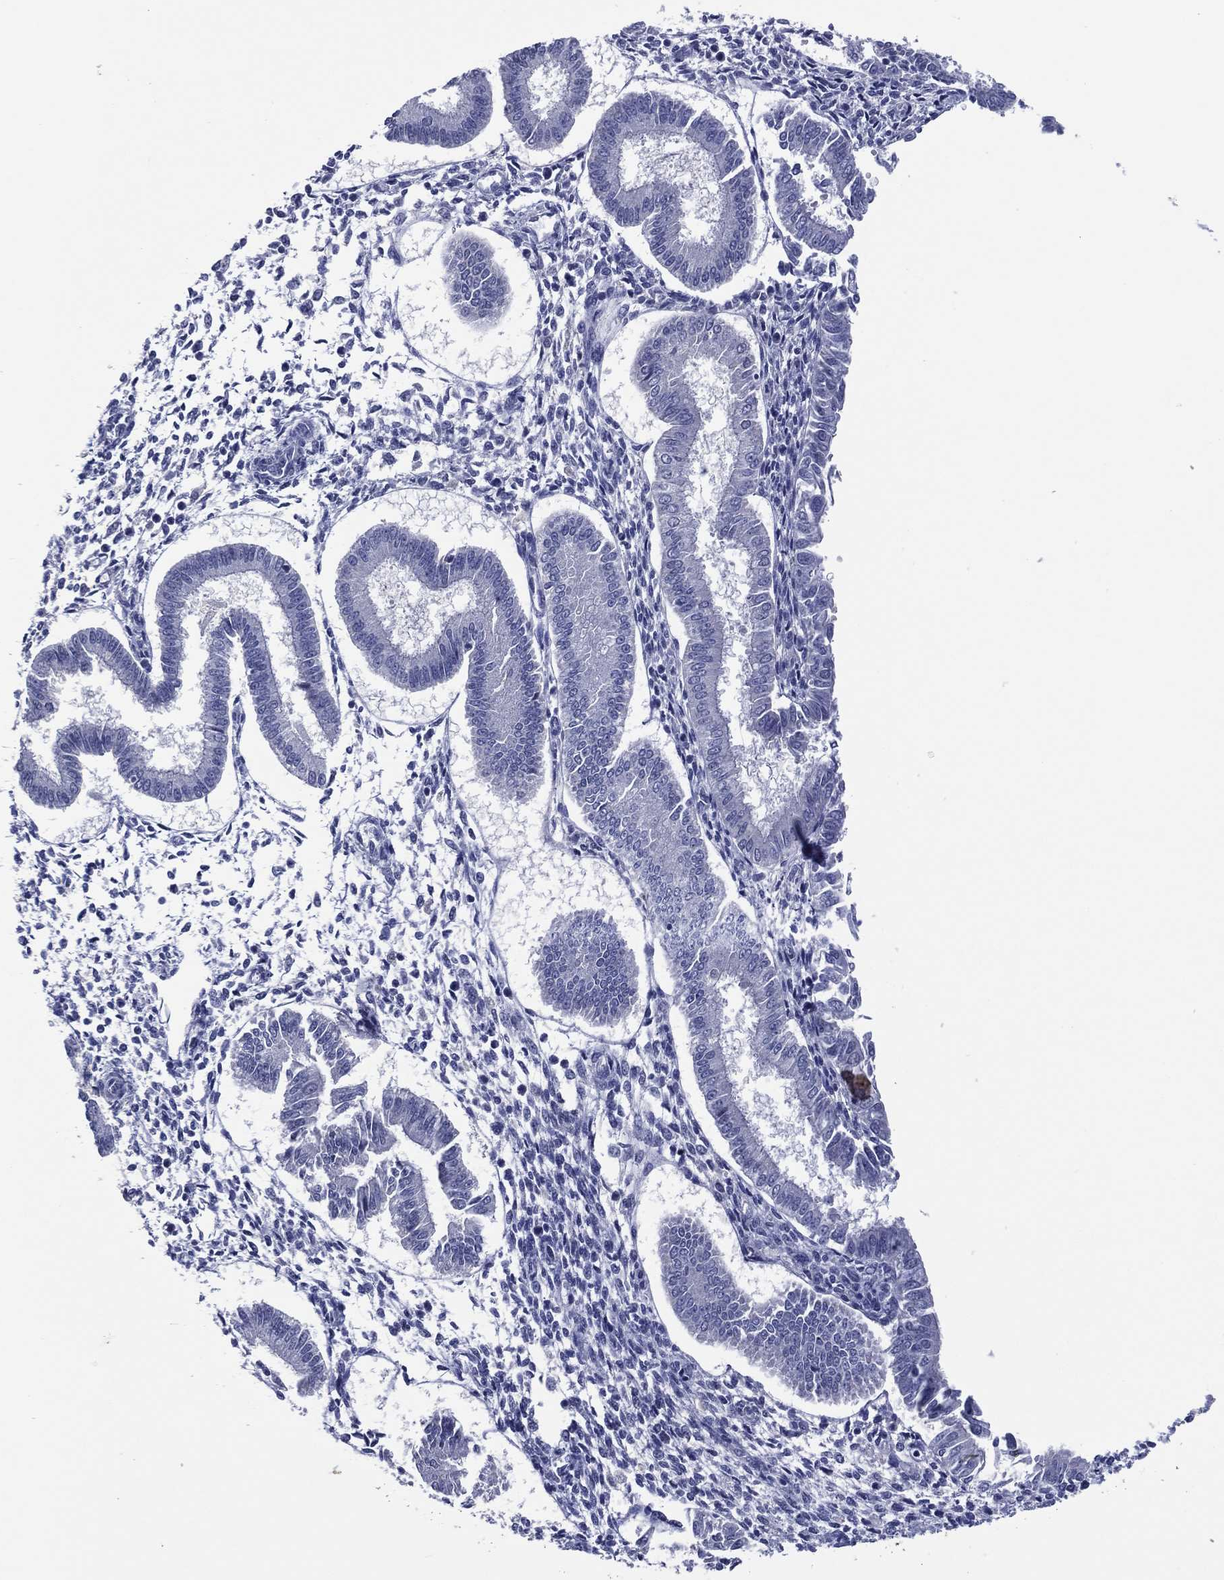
{"staining": {"intensity": "negative", "quantity": "none", "location": "none"}, "tissue": "endometrium", "cell_type": "Cells in endometrial stroma", "image_type": "normal", "snomed": [{"axis": "morphology", "description": "Normal tissue, NOS"}, {"axis": "topography", "description": "Endometrium"}], "caption": "Immunohistochemistry photomicrograph of benign endometrium: human endometrium stained with DAB reveals no significant protein expression in cells in endometrial stroma.", "gene": "TRIM31", "patient": {"sex": "female", "age": 43}}